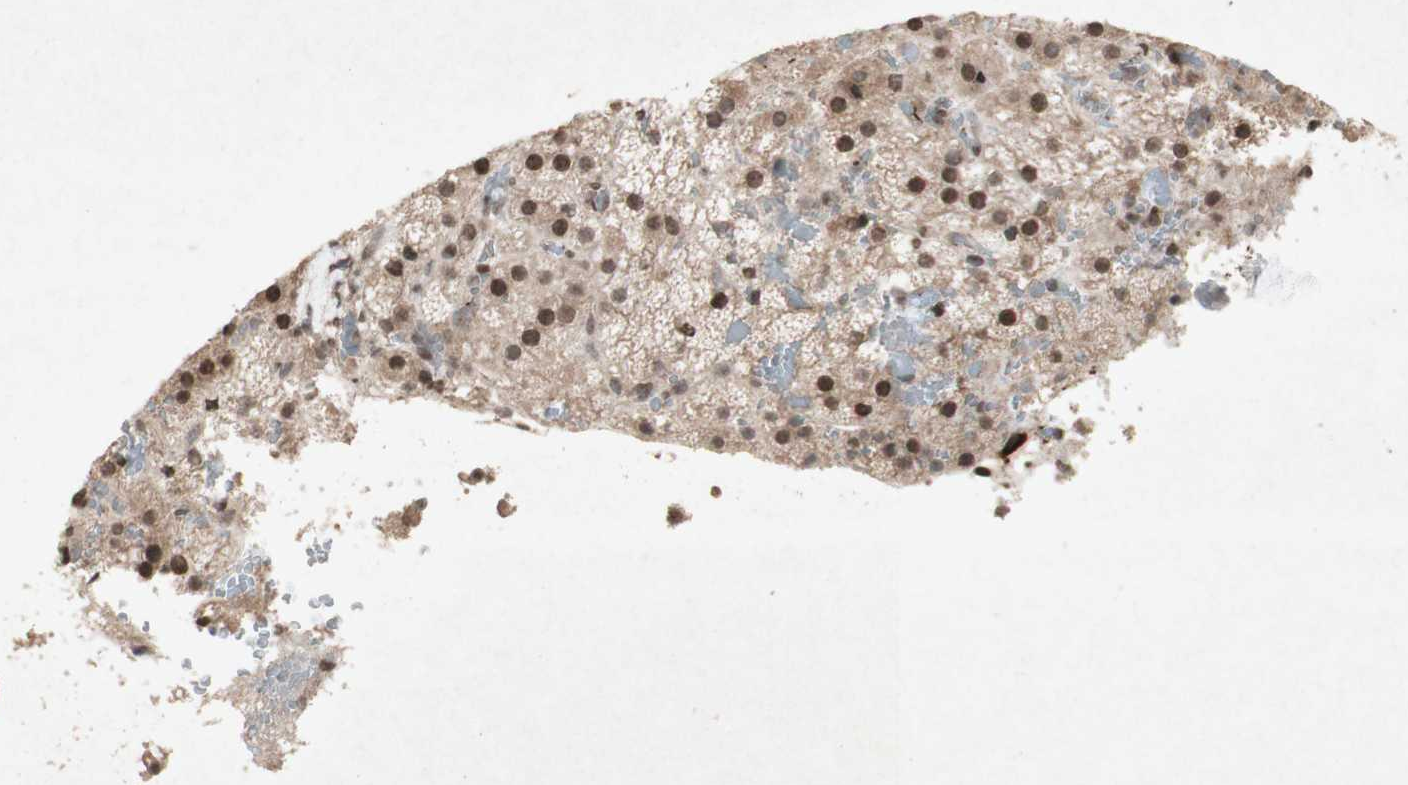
{"staining": {"intensity": "moderate", "quantity": ">75%", "location": "cytoplasmic/membranous,nuclear"}, "tissue": "adrenal gland", "cell_type": "Glandular cells", "image_type": "normal", "snomed": [{"axis": "morphology", "description": "Normal tissue, NOS"}, {"axis": "topography", "description": "Adrenal gland"}], "caption": "Brown immunohistochemical staining in normal adrenal gland shows moderate cytoplasmic/membranous,nuclear expression in approximately >75% of glandular cells.", "gene": "PLXNA1", "patient": {"sex": "female", "age": 59}}